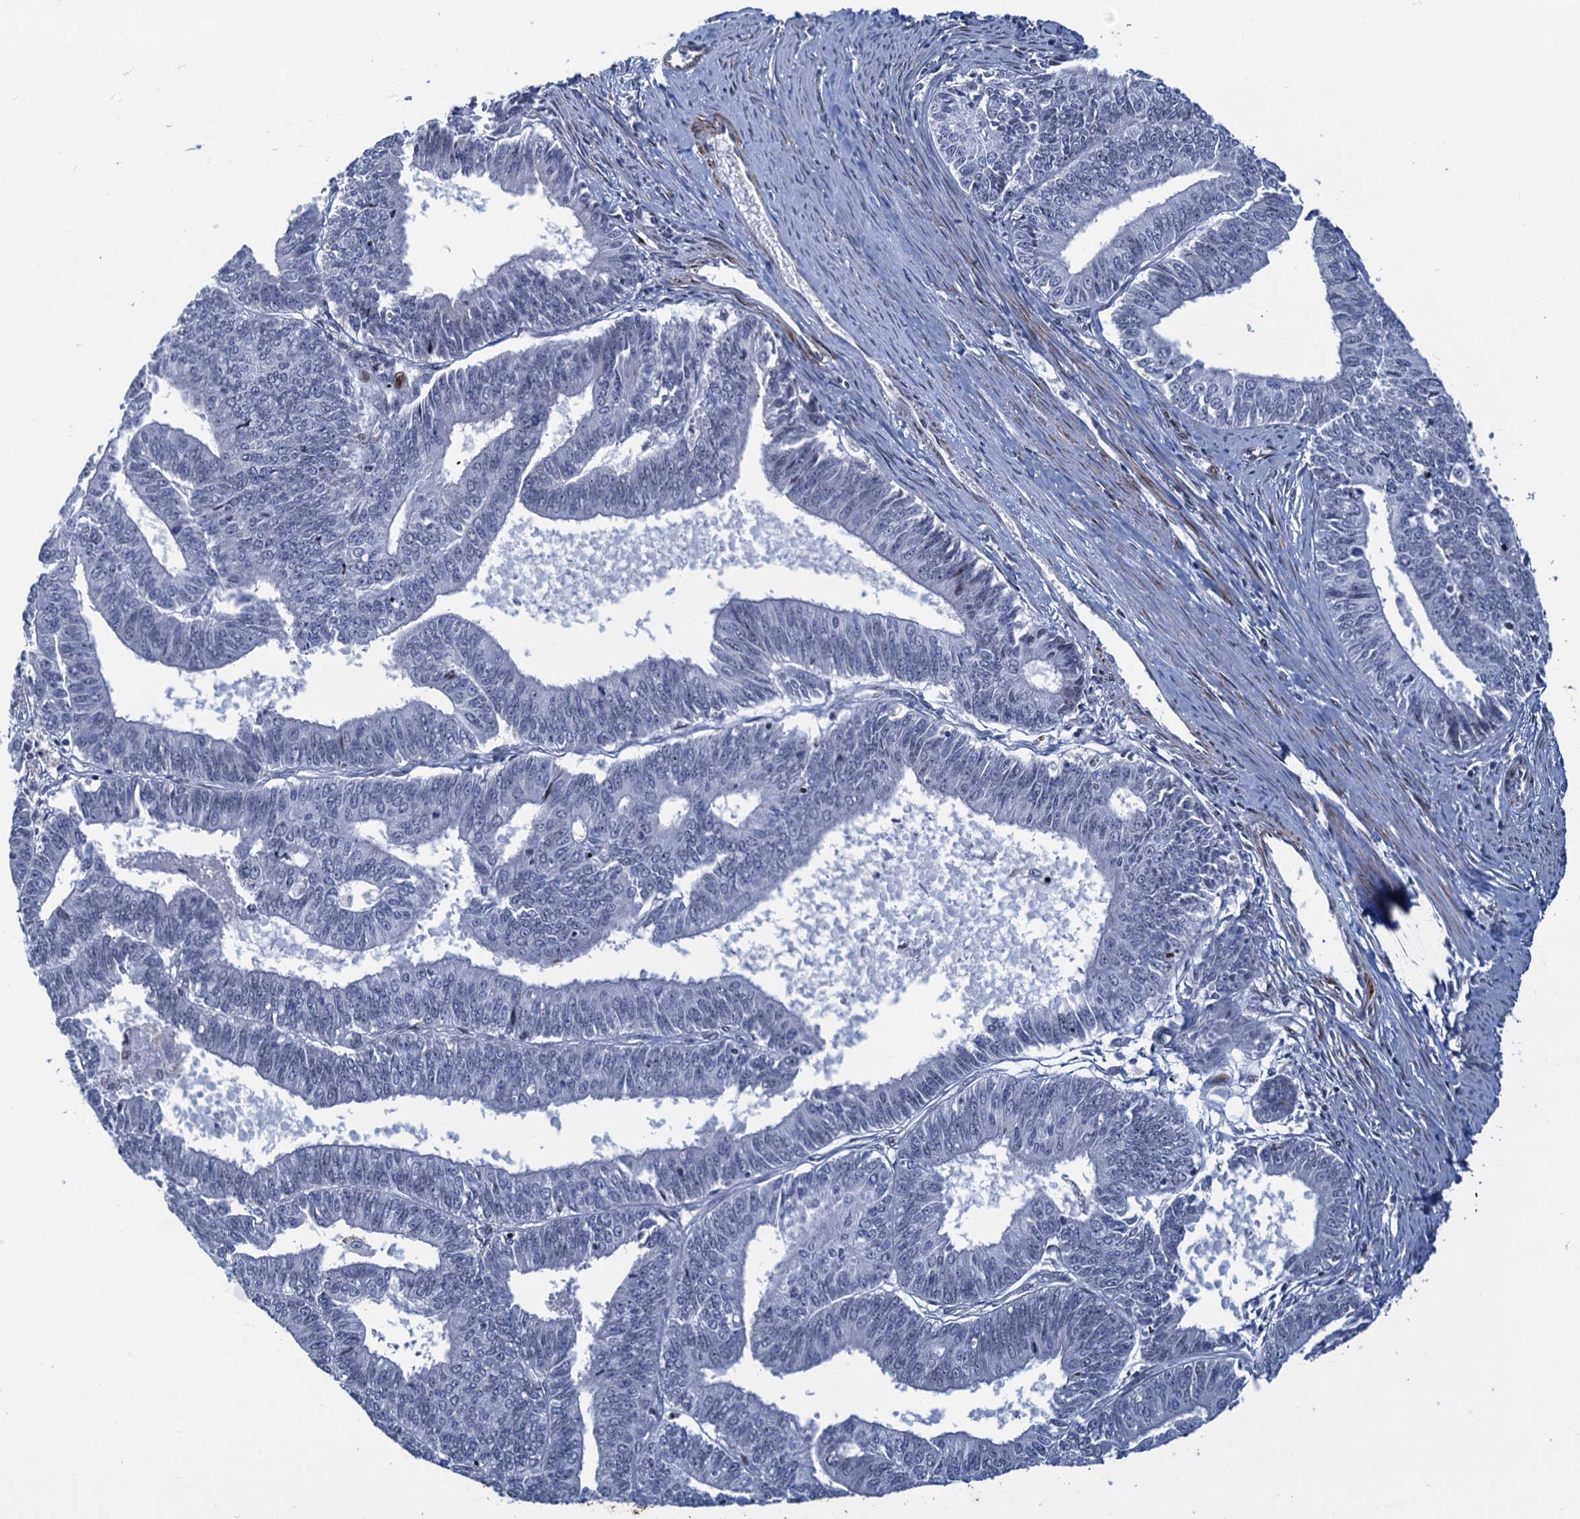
{"staining": {"intensity": "negative", "quantity": "none", "location": "none"}, "tissue": "endometrial cancer", "cell_type": "Tumor cells", "image_type": "cancer", "snomed": [{"axis": "morphology", "description": "Adenocarcinoma, NOS"}, {"axis": "topography", "description": "Endometrium"}], "caption": "Tumor cells show no significant staining in endometrial adenocarcinoma. (DAB immunohistochemistry (IHC) visualized using brightfield microscopy, high magnification).", "gene": "ESYT3", "patient": {"sex": "female", "age": 73}}